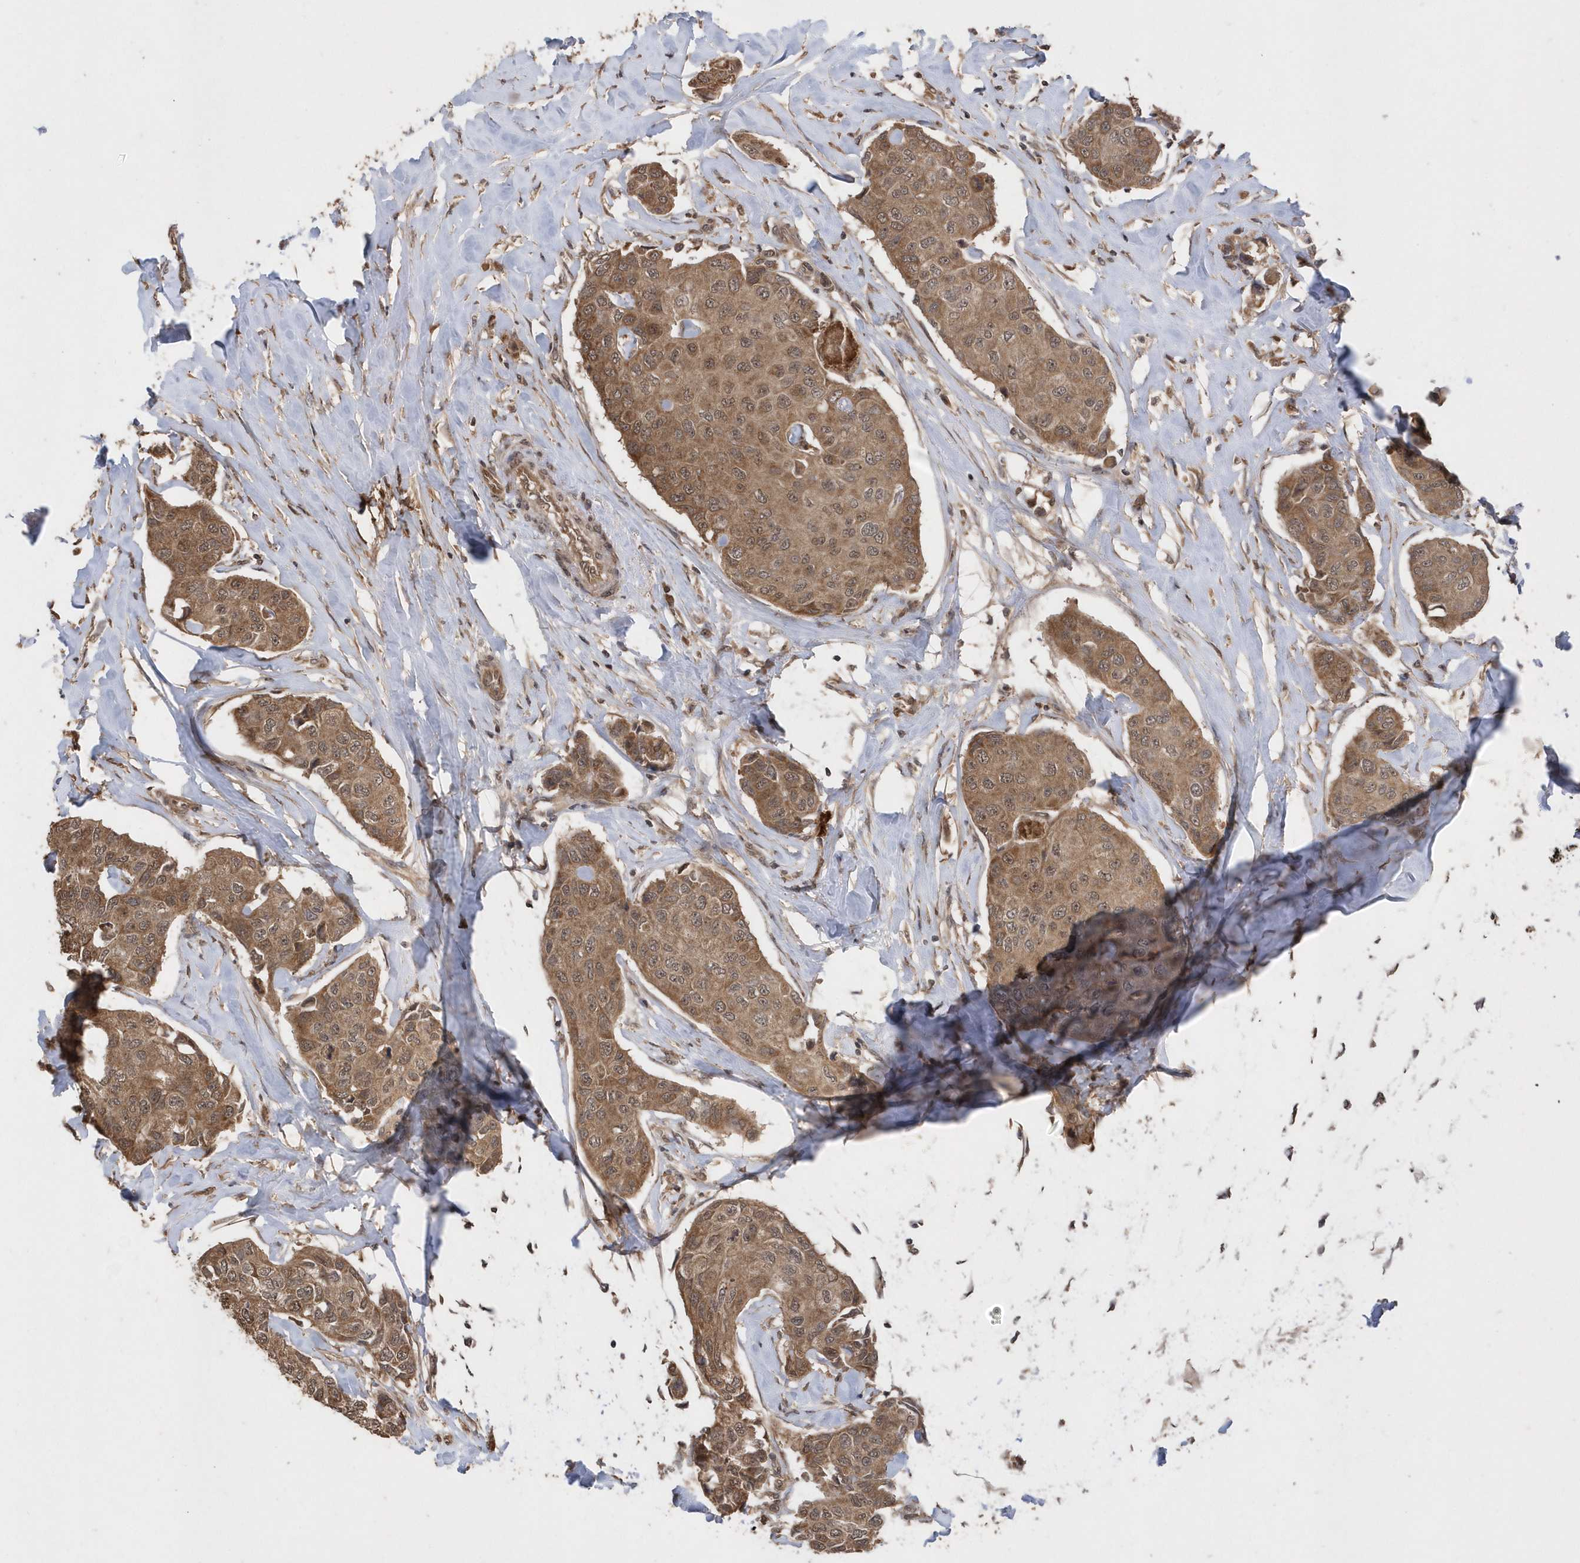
{"staining": {"intensity": "moderate", "quantity": ">75%", "location": "cytoplasmic/membranous"}, "tissue": "breast cancer", "cell_type": "Tumor cells", "image_type": "cancer", "snomed": [{"axis": "morphology", "description": "Duct carcinoma"}, {"axis": "topography", "description": "Breast"}], "caption": "Brown immunohistochemical staining in infiltrating ductal carcinoma (breast) displays moderate cytoplasmic/membranous expression in approximately >75% of tumor cells.", "gene": "WASHC5", "patient": {"sex": "female", "age": 80}}